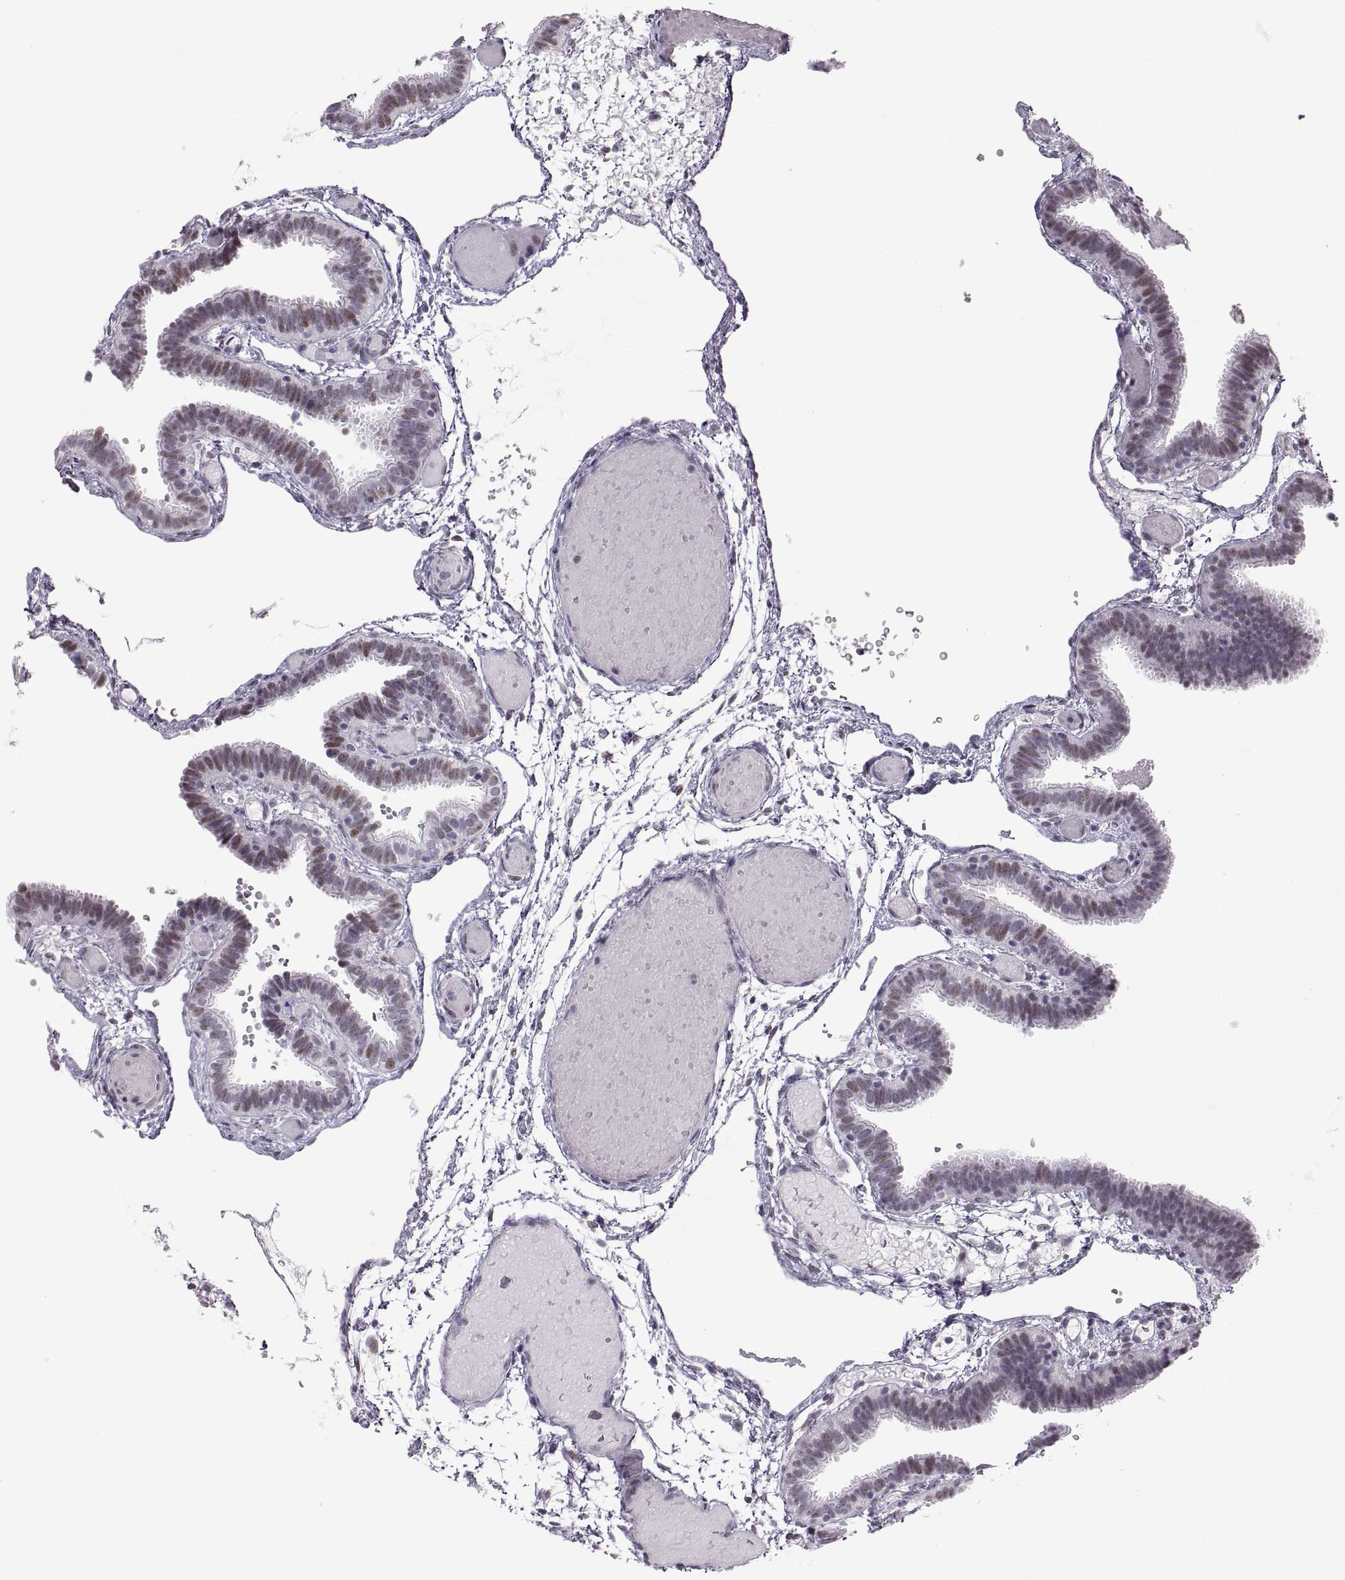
{"staining": {"intensity": "weak", "quantity": "<25%", "location": "nuclear"}, "tissue": "fallopian tube", "cell_type": "Glandular cells", "image_type": "normal", "snomed": [{"axis": "morphology", "description": "Normal tissue, NOS"}, {"axis": "topography", "description": "Fallopian tube"}], "caption": "Human fallopian tube stained for a protein using immunohistochemistry exhibits no expression in glandular cells.", "gene": "NANOS3", "patient": {"sex": "female", "age": 37}}